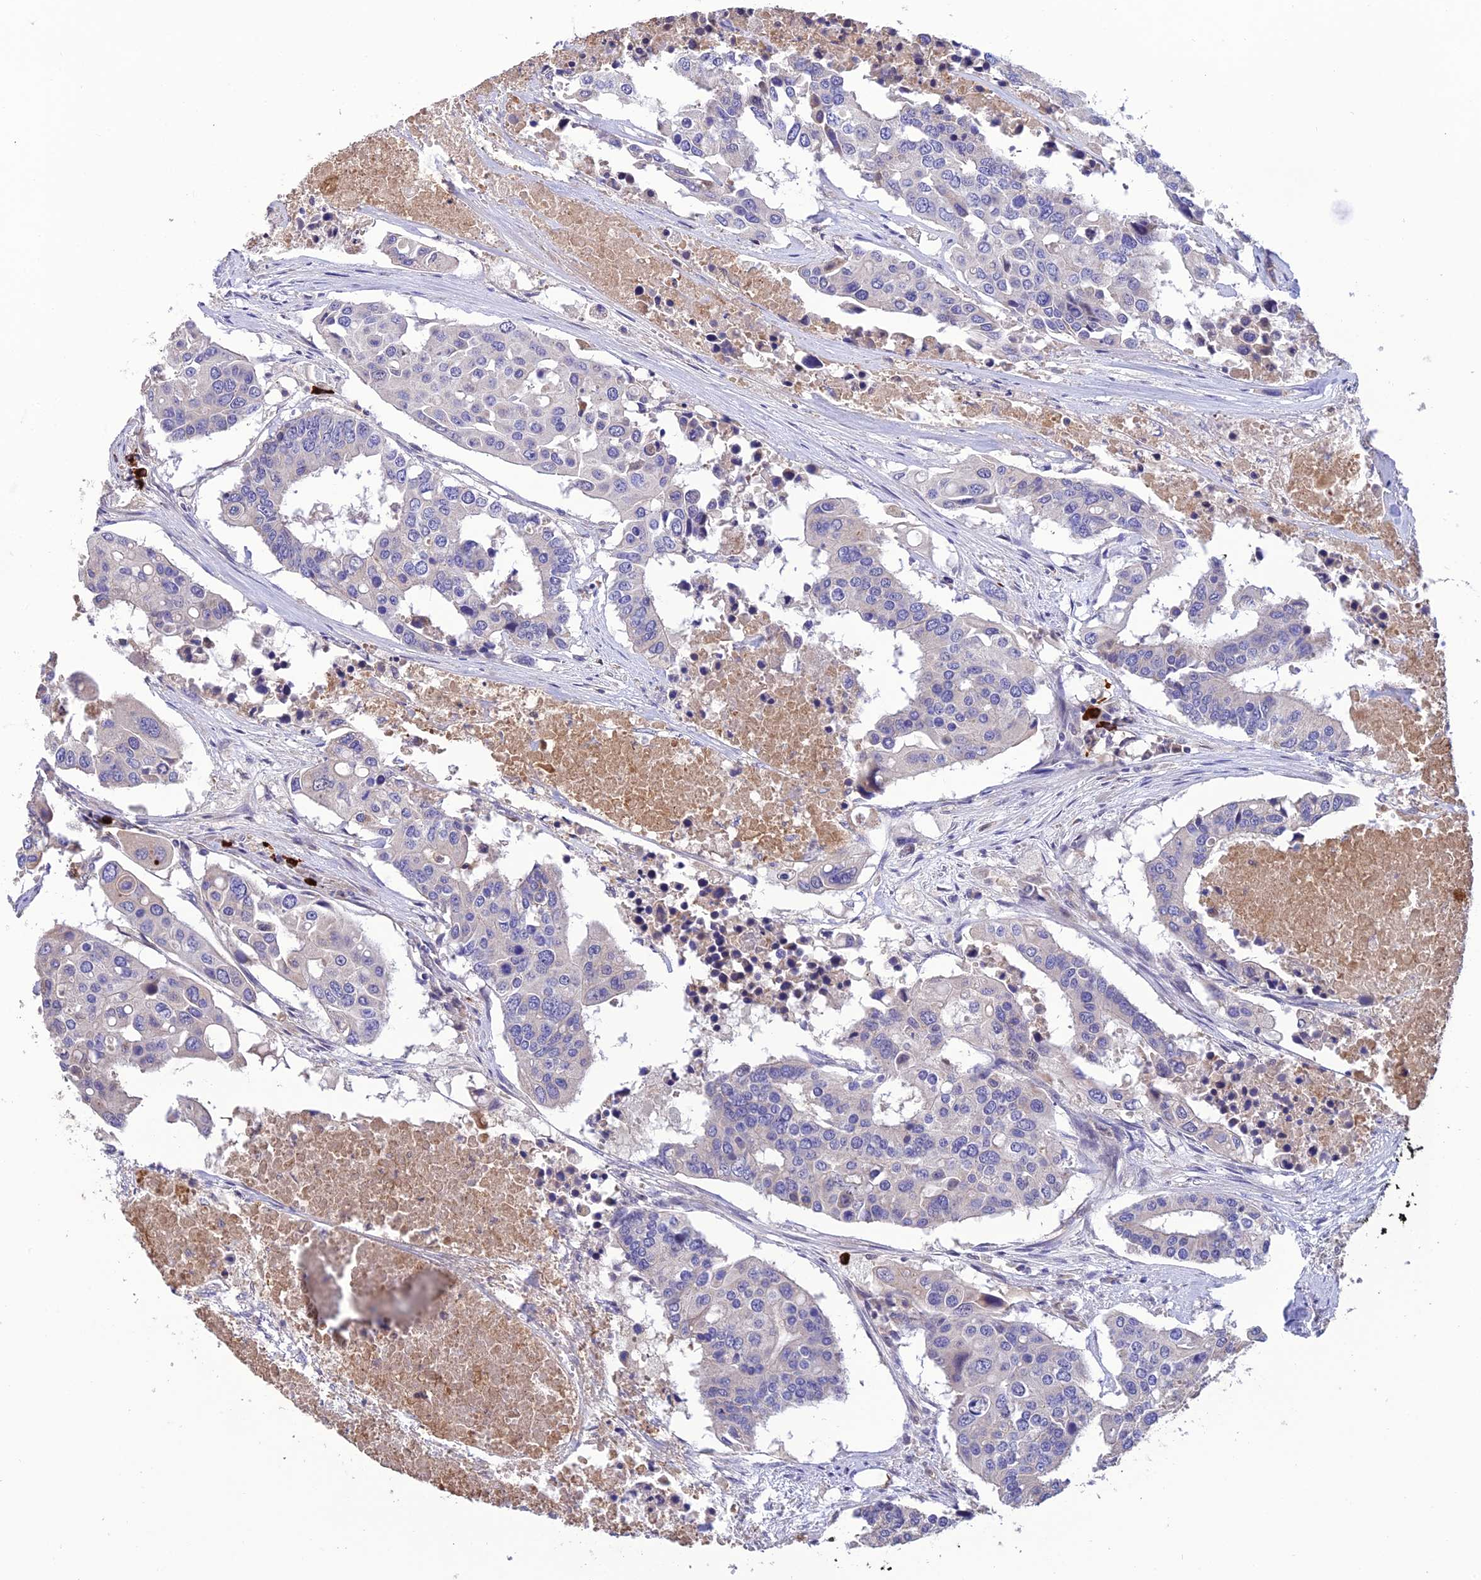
{"staining": {"intensity": "negative", "quantity": "none", "location": "none"}, "tissue": "colorectal cancer", "cell_type": "Tumor cells", "image_type": "cancer", "snomed": [{"axis": "morphology", "description": "Adenocarcinoma, NOS"}, {"axis": "topography", "description": "Colon"}], "caption": "Tumor cells are negative for protein expression in human colorectal cancer (adenocarcinoma).", "gene": "MIOS", "patient": {"sex": "male", "age": 77}}